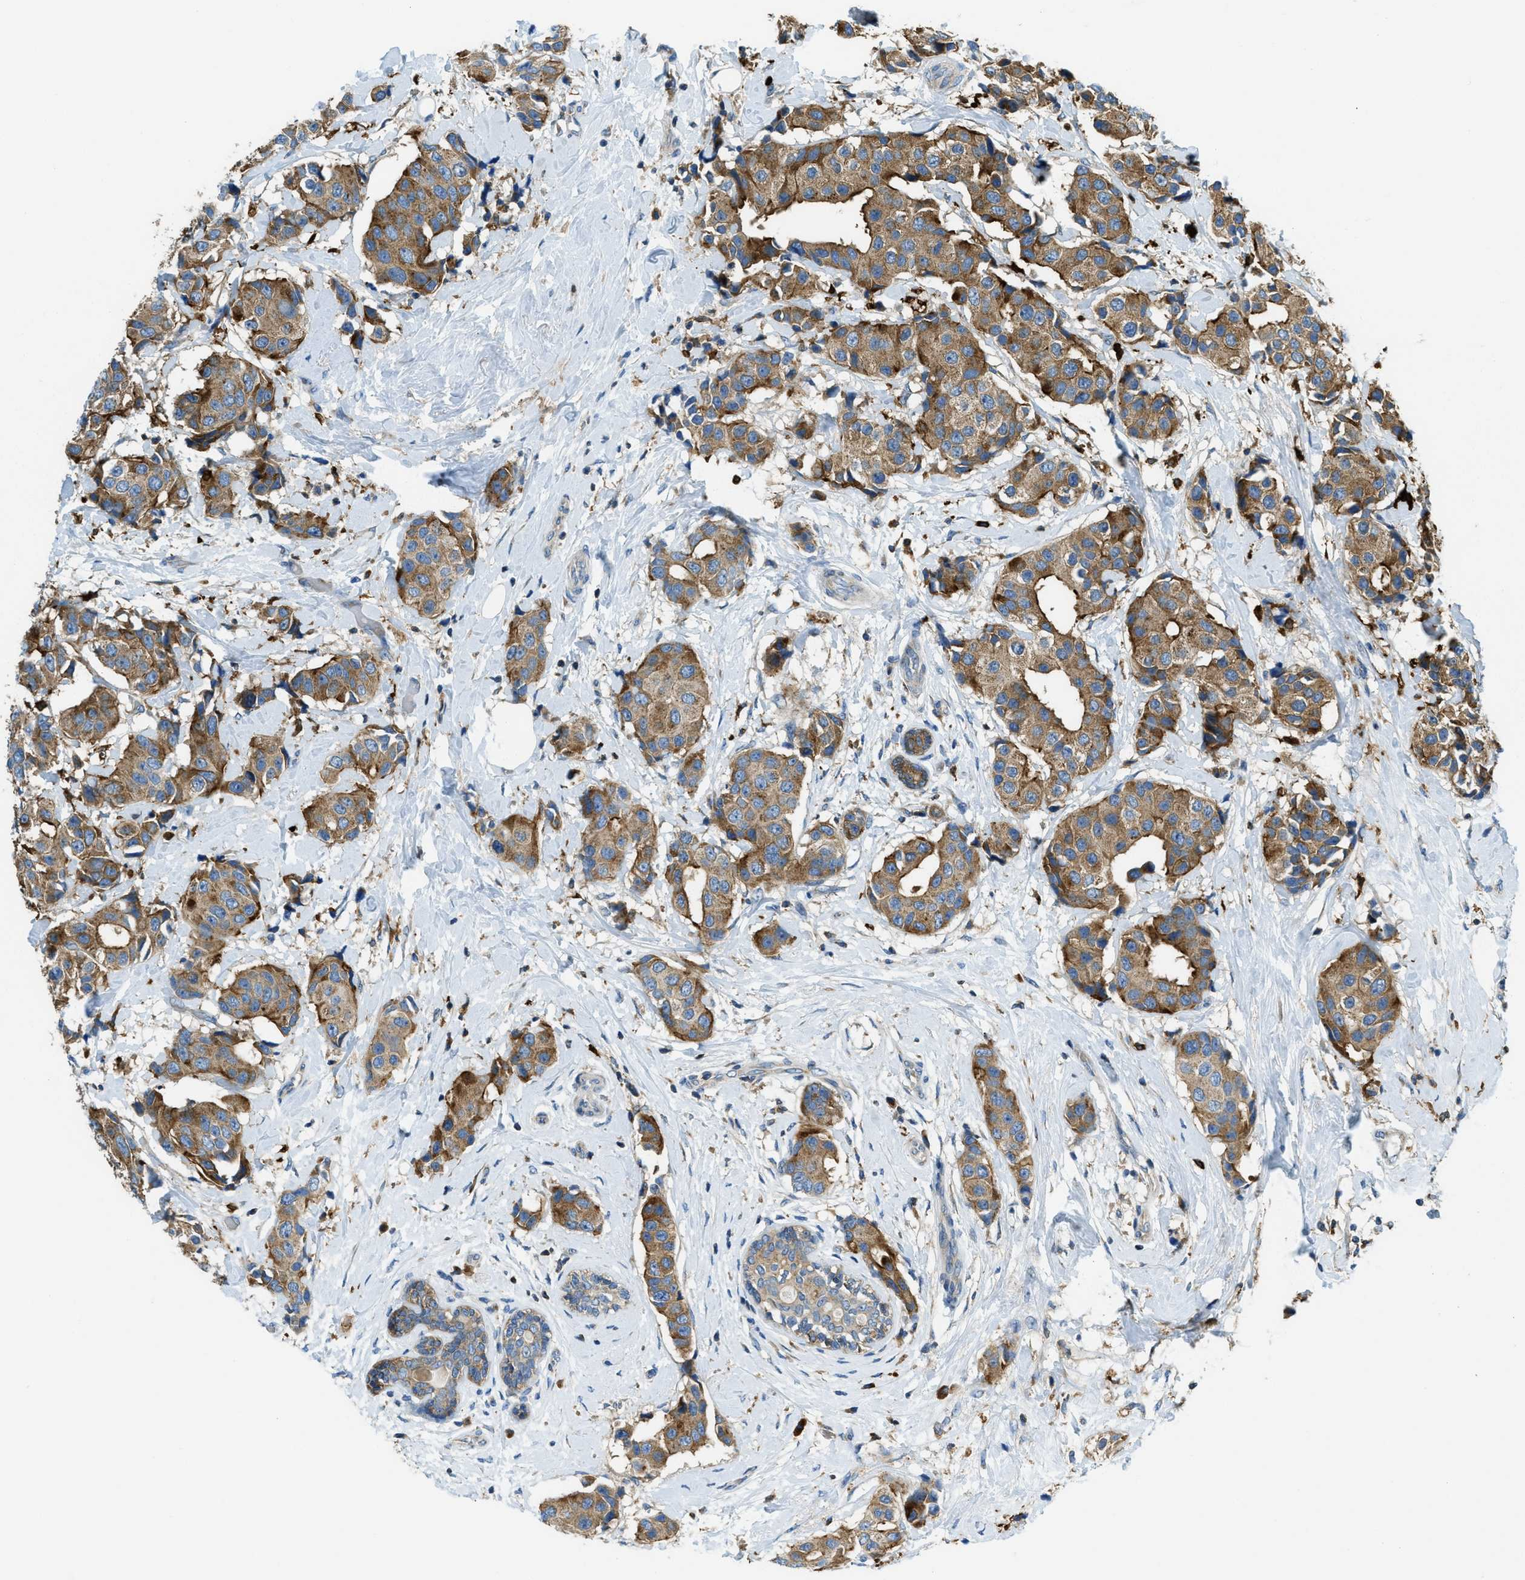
{"staining": {"intensity": "moderate", "quantity": ">75%", "location": "cytoplasmic/membranous"}, "tissue": "breast cancer", "cell_type": "Tumor cells", "image_type": "cancer", "snomed": [{"axis": "morphology", "description": "Normal tissue, NOS"}, {"axis": "morphology", "description": "Duct carcinoma"}, {"axis": "topography", "description": "Breast"}], "caption": "This micrograph shows IHC staining of breast intraductal carcinoma, with medium moderate cytoplasmic/membranous expression in approximately >75% of tumor cells.", "gene": "RFFL", "patient": {"sex": "female", "age": 39}}